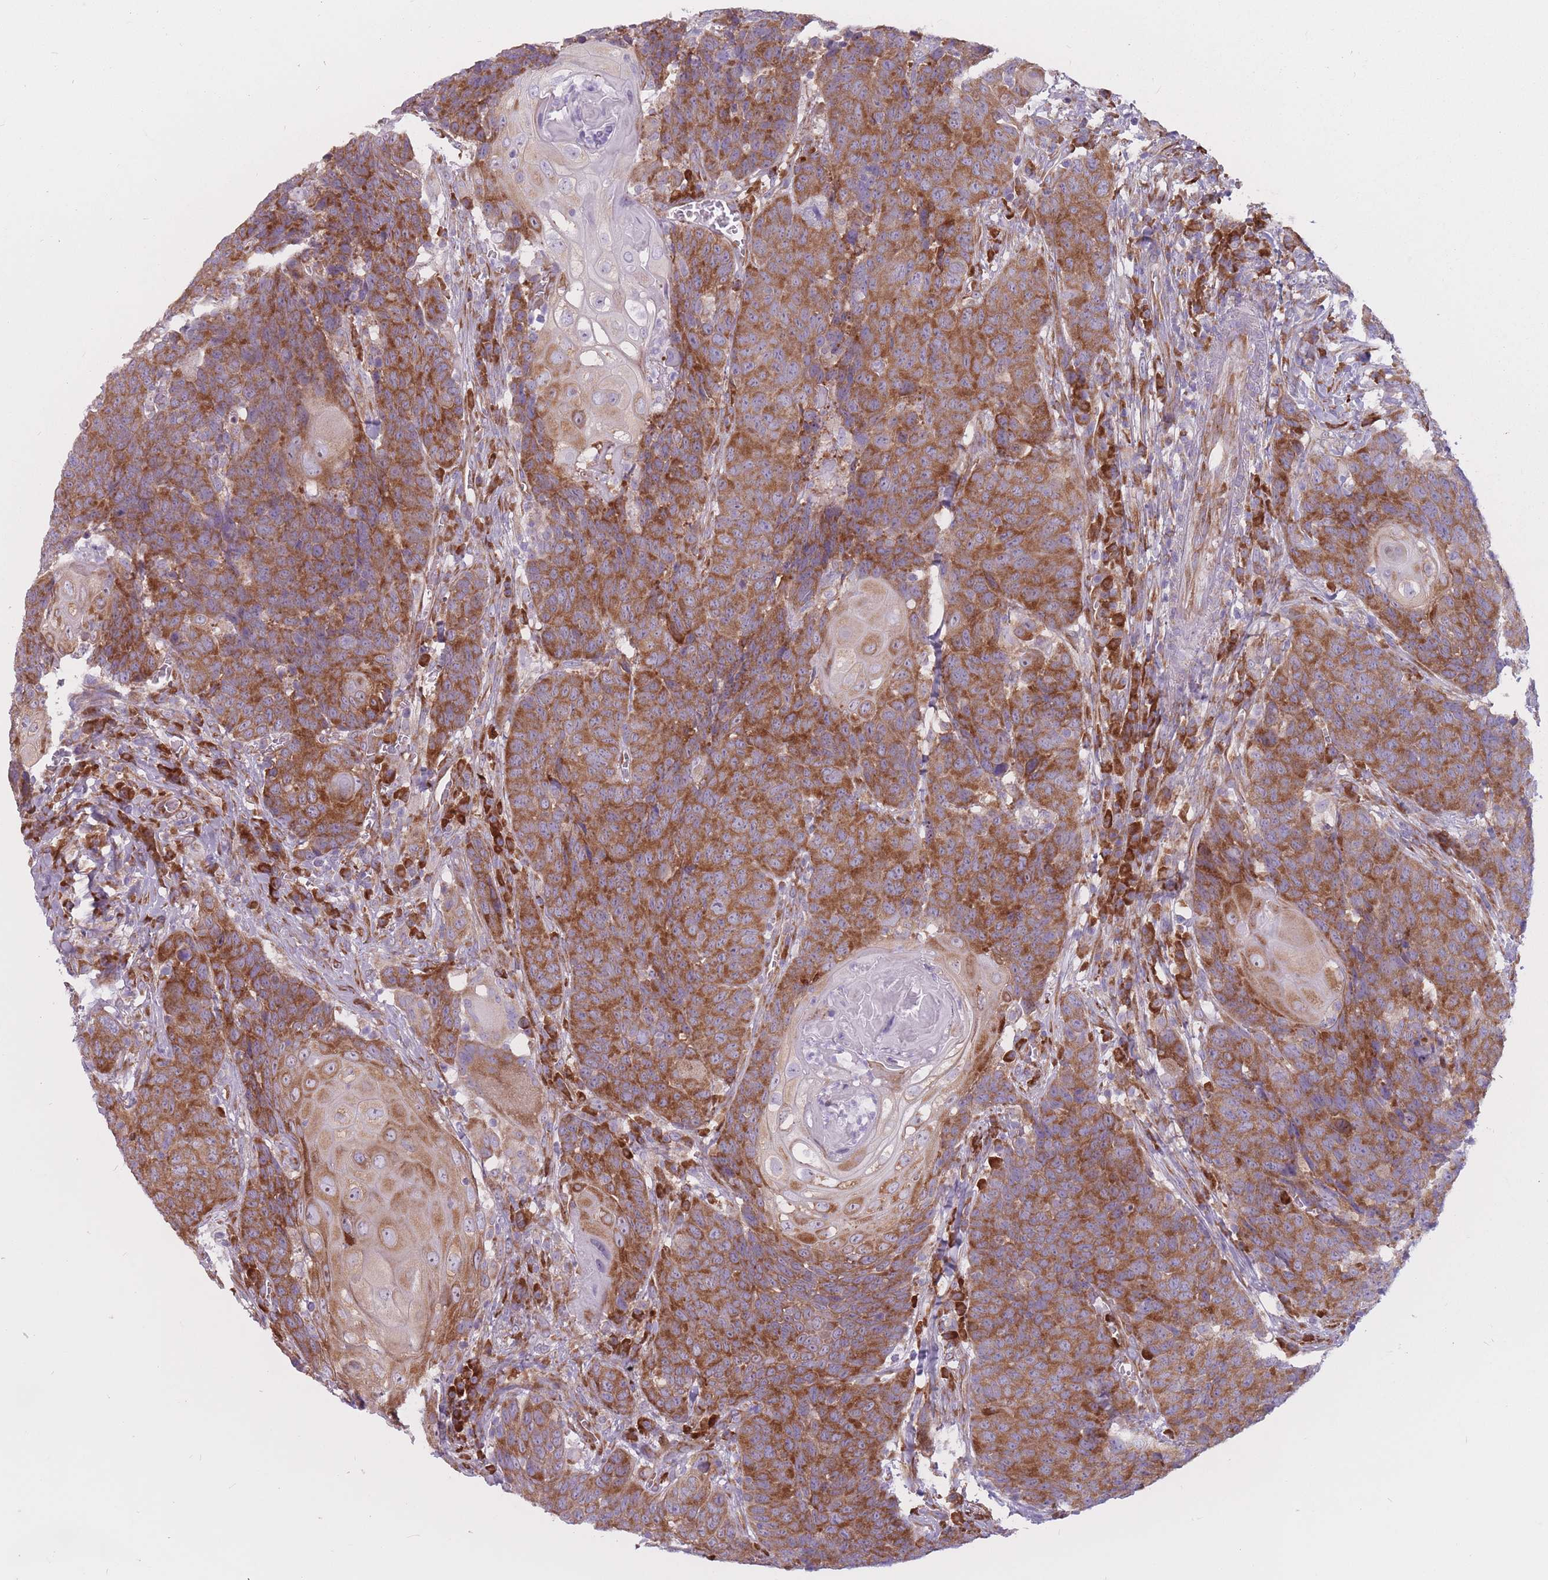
{"staining": {"intensity": "moderate", "quantity": ">75%", "location": "cytoplasmic/membranous"}, "tissue": "head and neck cancer", "cell_type": "Tumor cells", "image_type": "cancer", "snomed": [{"axis": "morphology", "description": "Squamous cell carcinoma, NOS"}, {"axis": "topography", "description": "Head-Neck"}], "caption": "Head and neck cancer was stained to show a protein in brown. There is medium levels of moderate cytoplasmic/membranous expression in approximately >75% of tumor cells.", "gene": "RPL18", "patient": {"sex": "male", "age": 66}}